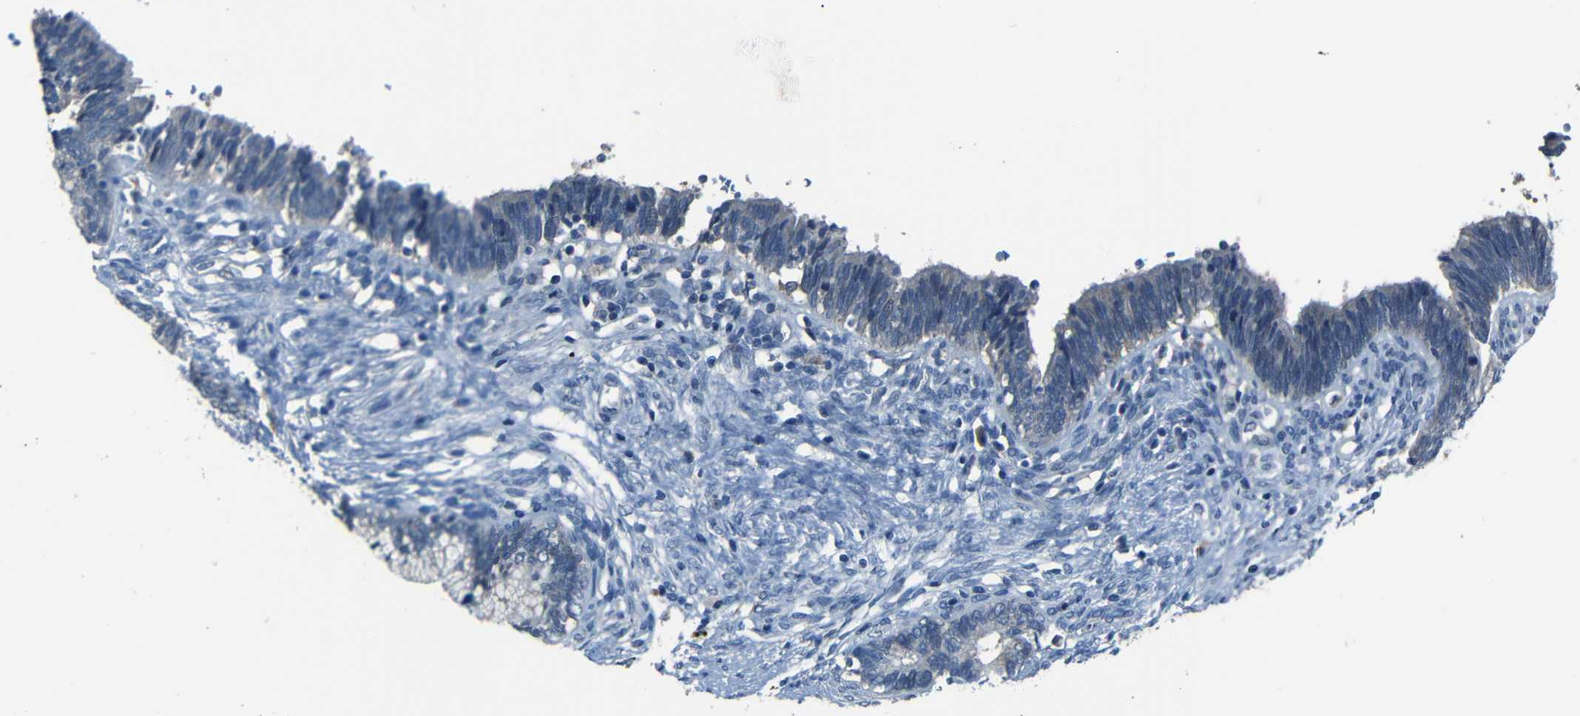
{"staining": {"intensity": "negative", "quantity": "none", "location": "none"}, "tissue": "cervical cancer", "cell_type": "Tumor cells", "image_type": "cancer", "snomed": [{"axis": "morphology", "description": "Adenocarcinoma, NOS"}, {"axis": "topography", "description": "Cervix"}], "caption": "High power microscopy photomicrograph of an immunohistochemistry (IHC) histopathology image of cervical adenocarcinoma, revealing no significant staining in tumor cells. (DAB (3,3'-diaminobenzidine) immunohistochemistry (IHC) visualized using brightfield microscopy, high magnification).", "gene": "SLA", "patient": {"sex": "female", "age": 44}}